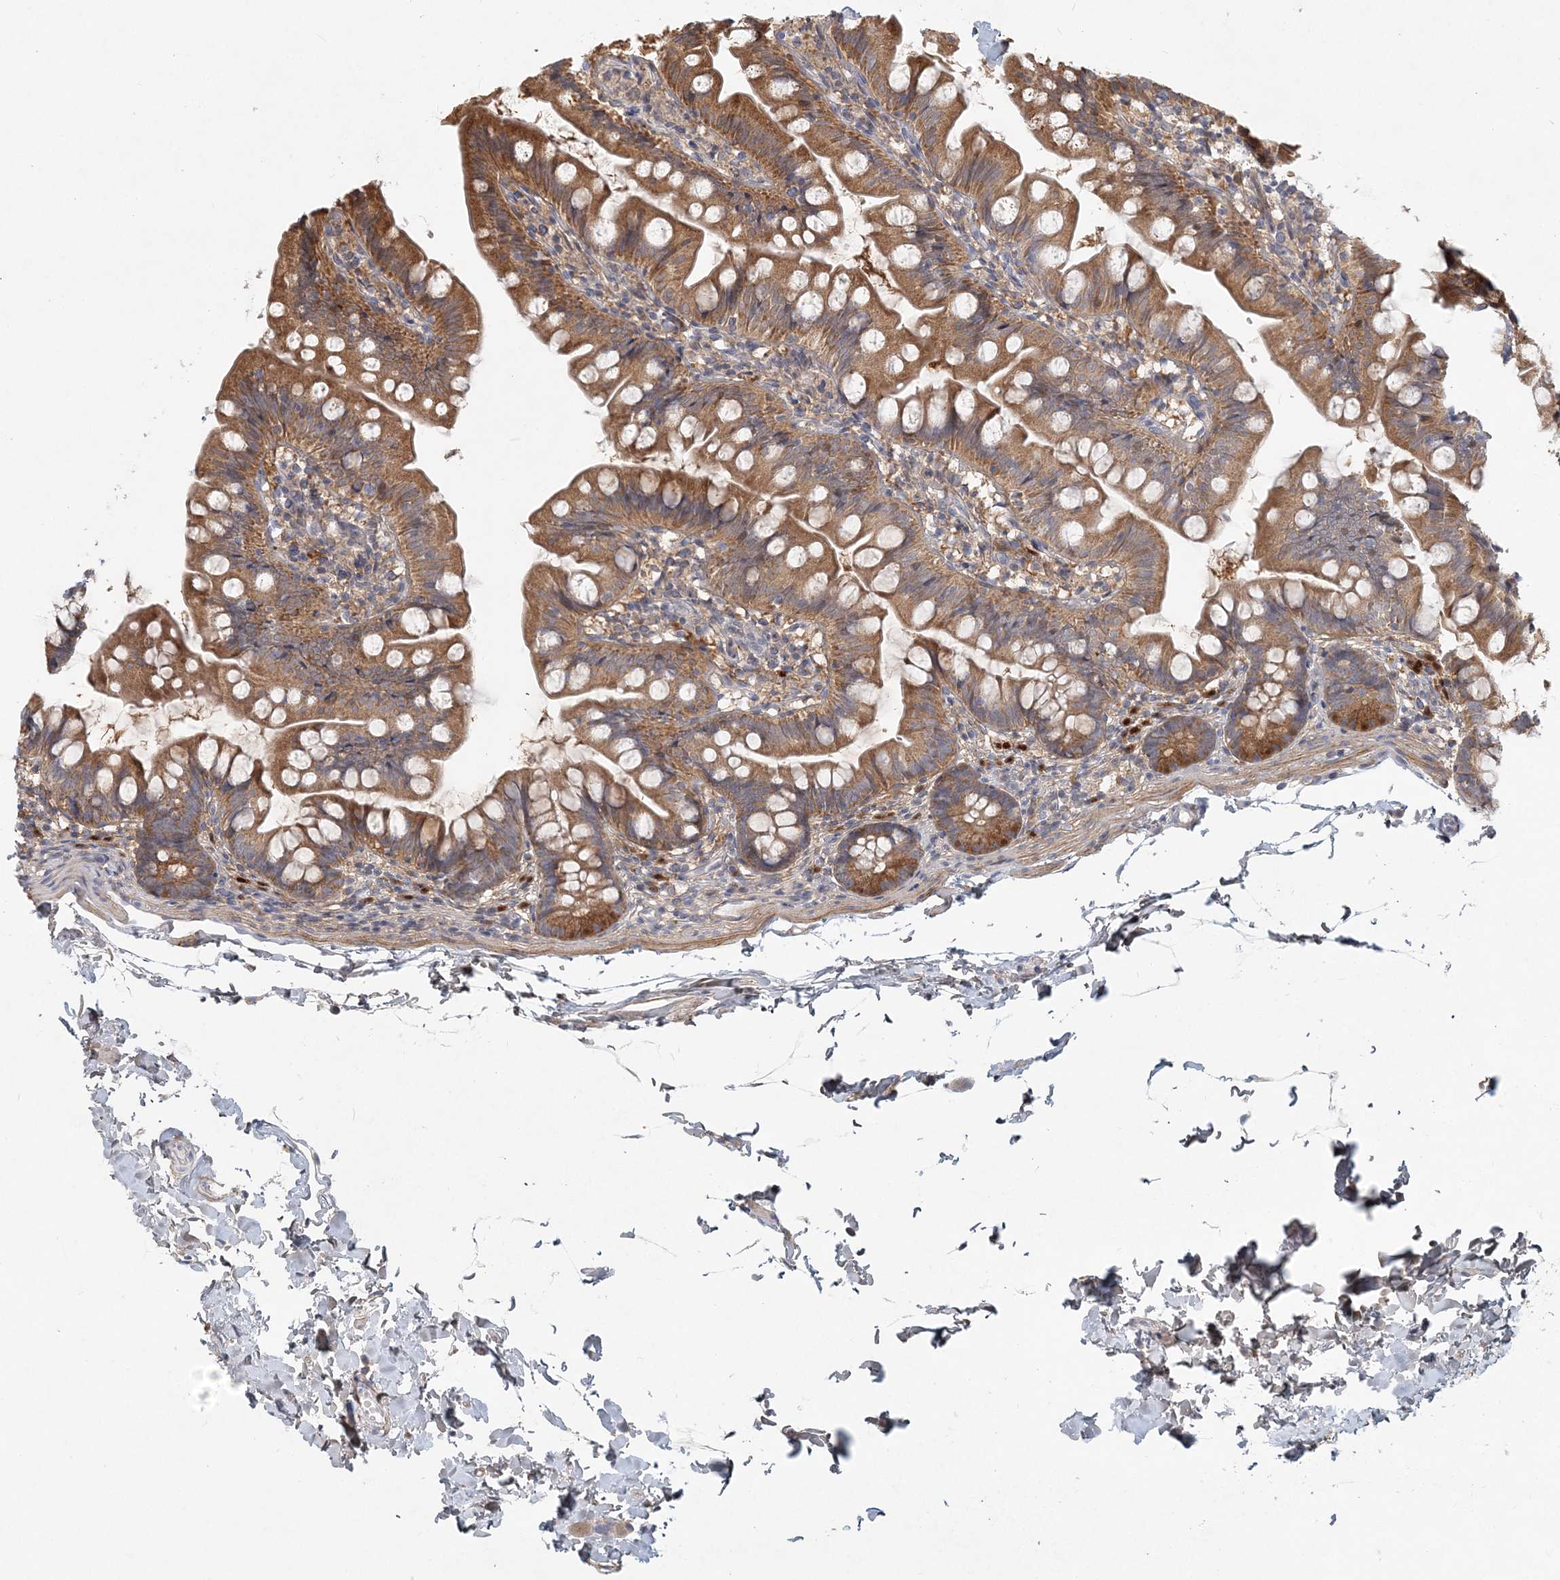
{"staining": {"intensity": "moderate", "quantity": ">75%", "location": "cytoplasmic/membranous"}, "tissue": "small intestine", "cell_type": "Glandular cells", "image_type": "normal", "snomed": [{"axis": "morphology", "description": "Normal tissue, NOS"}, {"axis": "topography", "description": "Small intestine"}], "caption": "Approximately >75% of glandular cells in unremarkable small intestine demonstrate moderate cytoplasmic/membranous protein expression as visualized by brown immunohistochemical staining.", "gene": "GMPPA", "patient": {"sex": "male", "age": 7}}